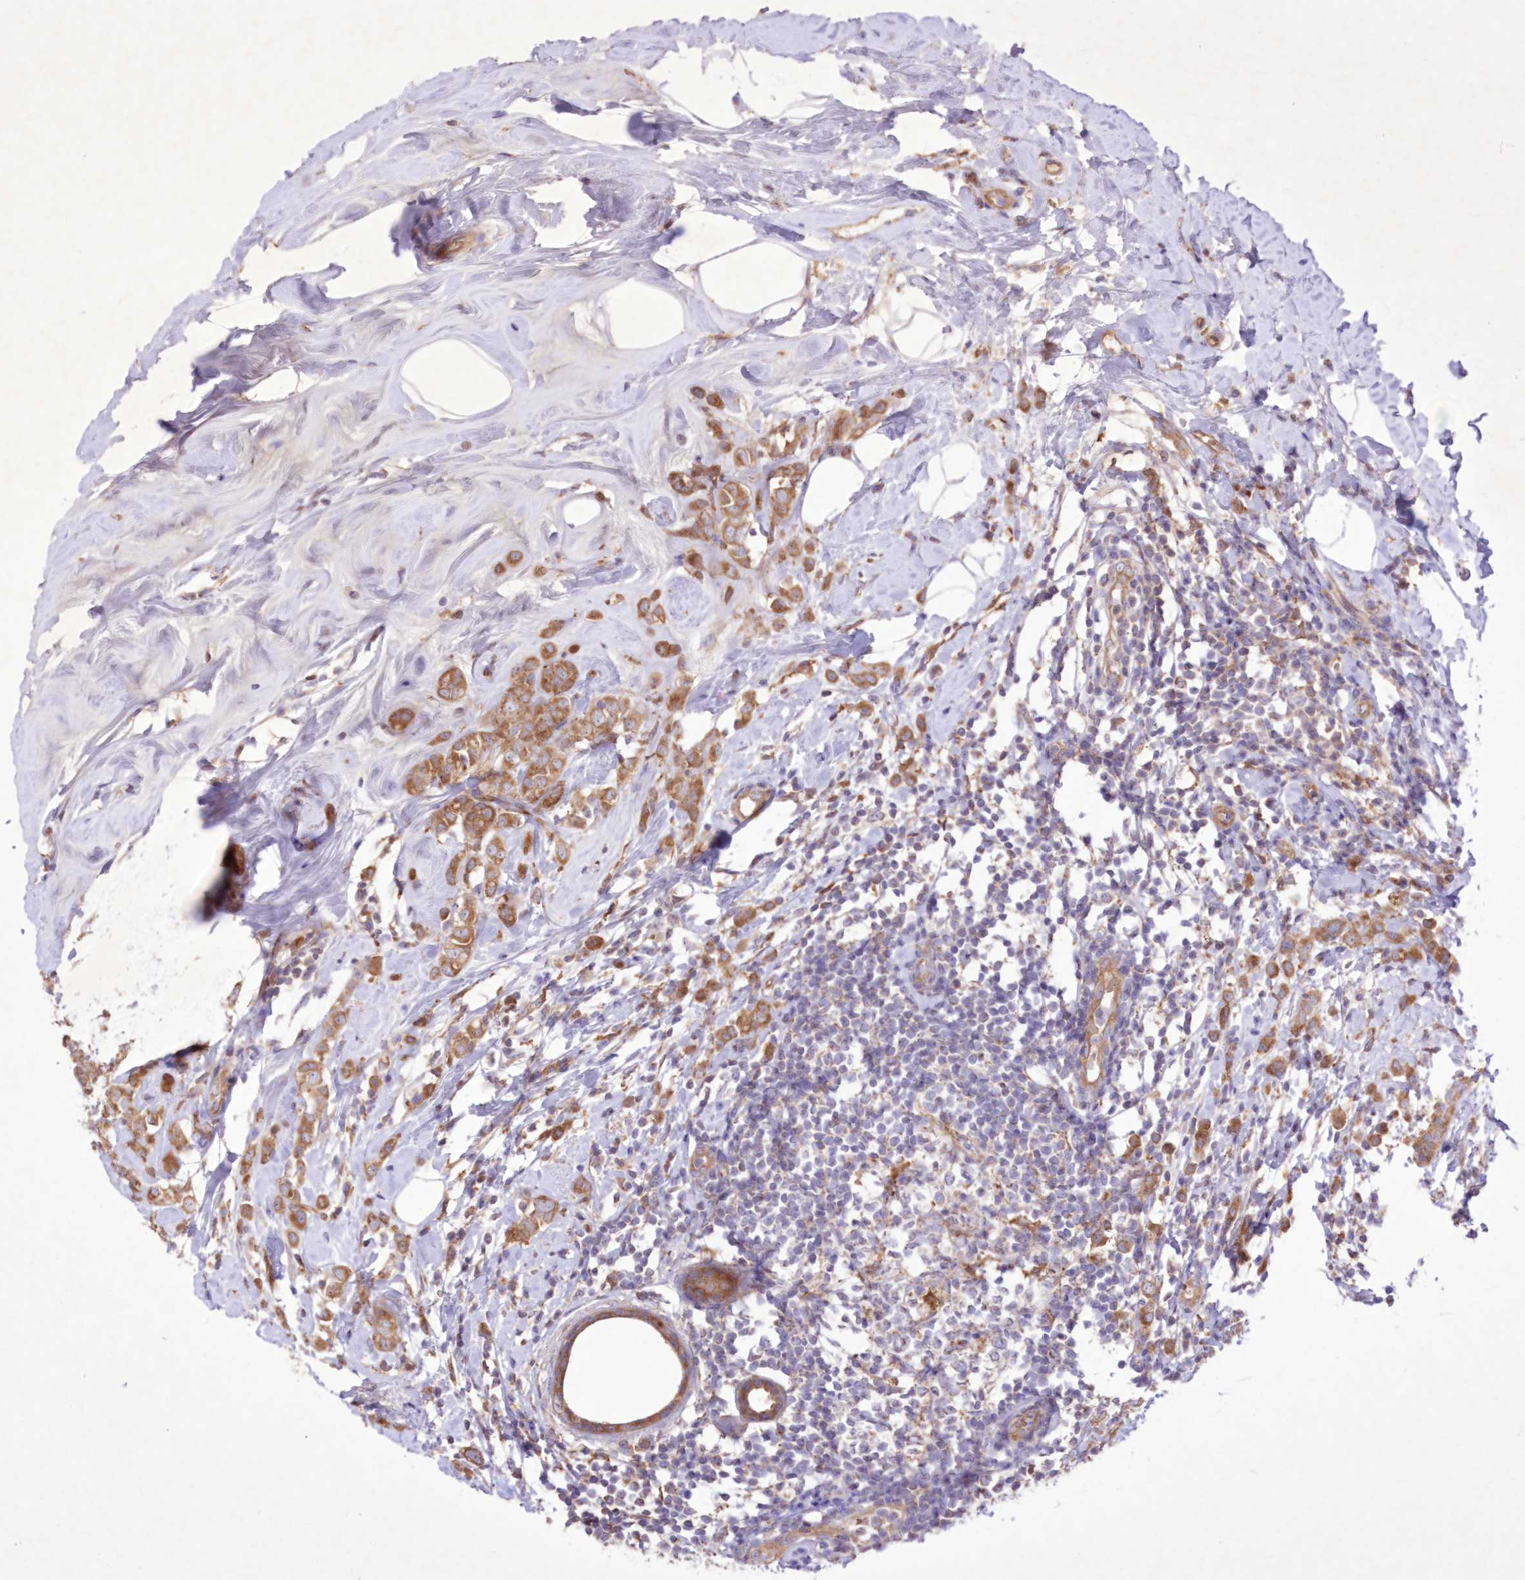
{"staining": {"intensity": "moderate", "quantity": ">75%", "location": "cytoplasmic/membranous"}, "tissue": "breast cancer", "cell_type": "Tumor cells", "image_type": "cancer", "snomed": [{"axis": "morphology", "description": "Lobular carcinoma"}, {"axis": "topography", "description": "Breast"}], "caption": "An immunohistochemistry (IHC) photomicrograph of neoplastic tissue is shown. Protein staining in brown shows moderate cytoplasmic/membranous positivity in breast lobular carcinoma within tumor cells.", "gene": "FCHO2", "patient": {"sex": "female", "age": 47}}